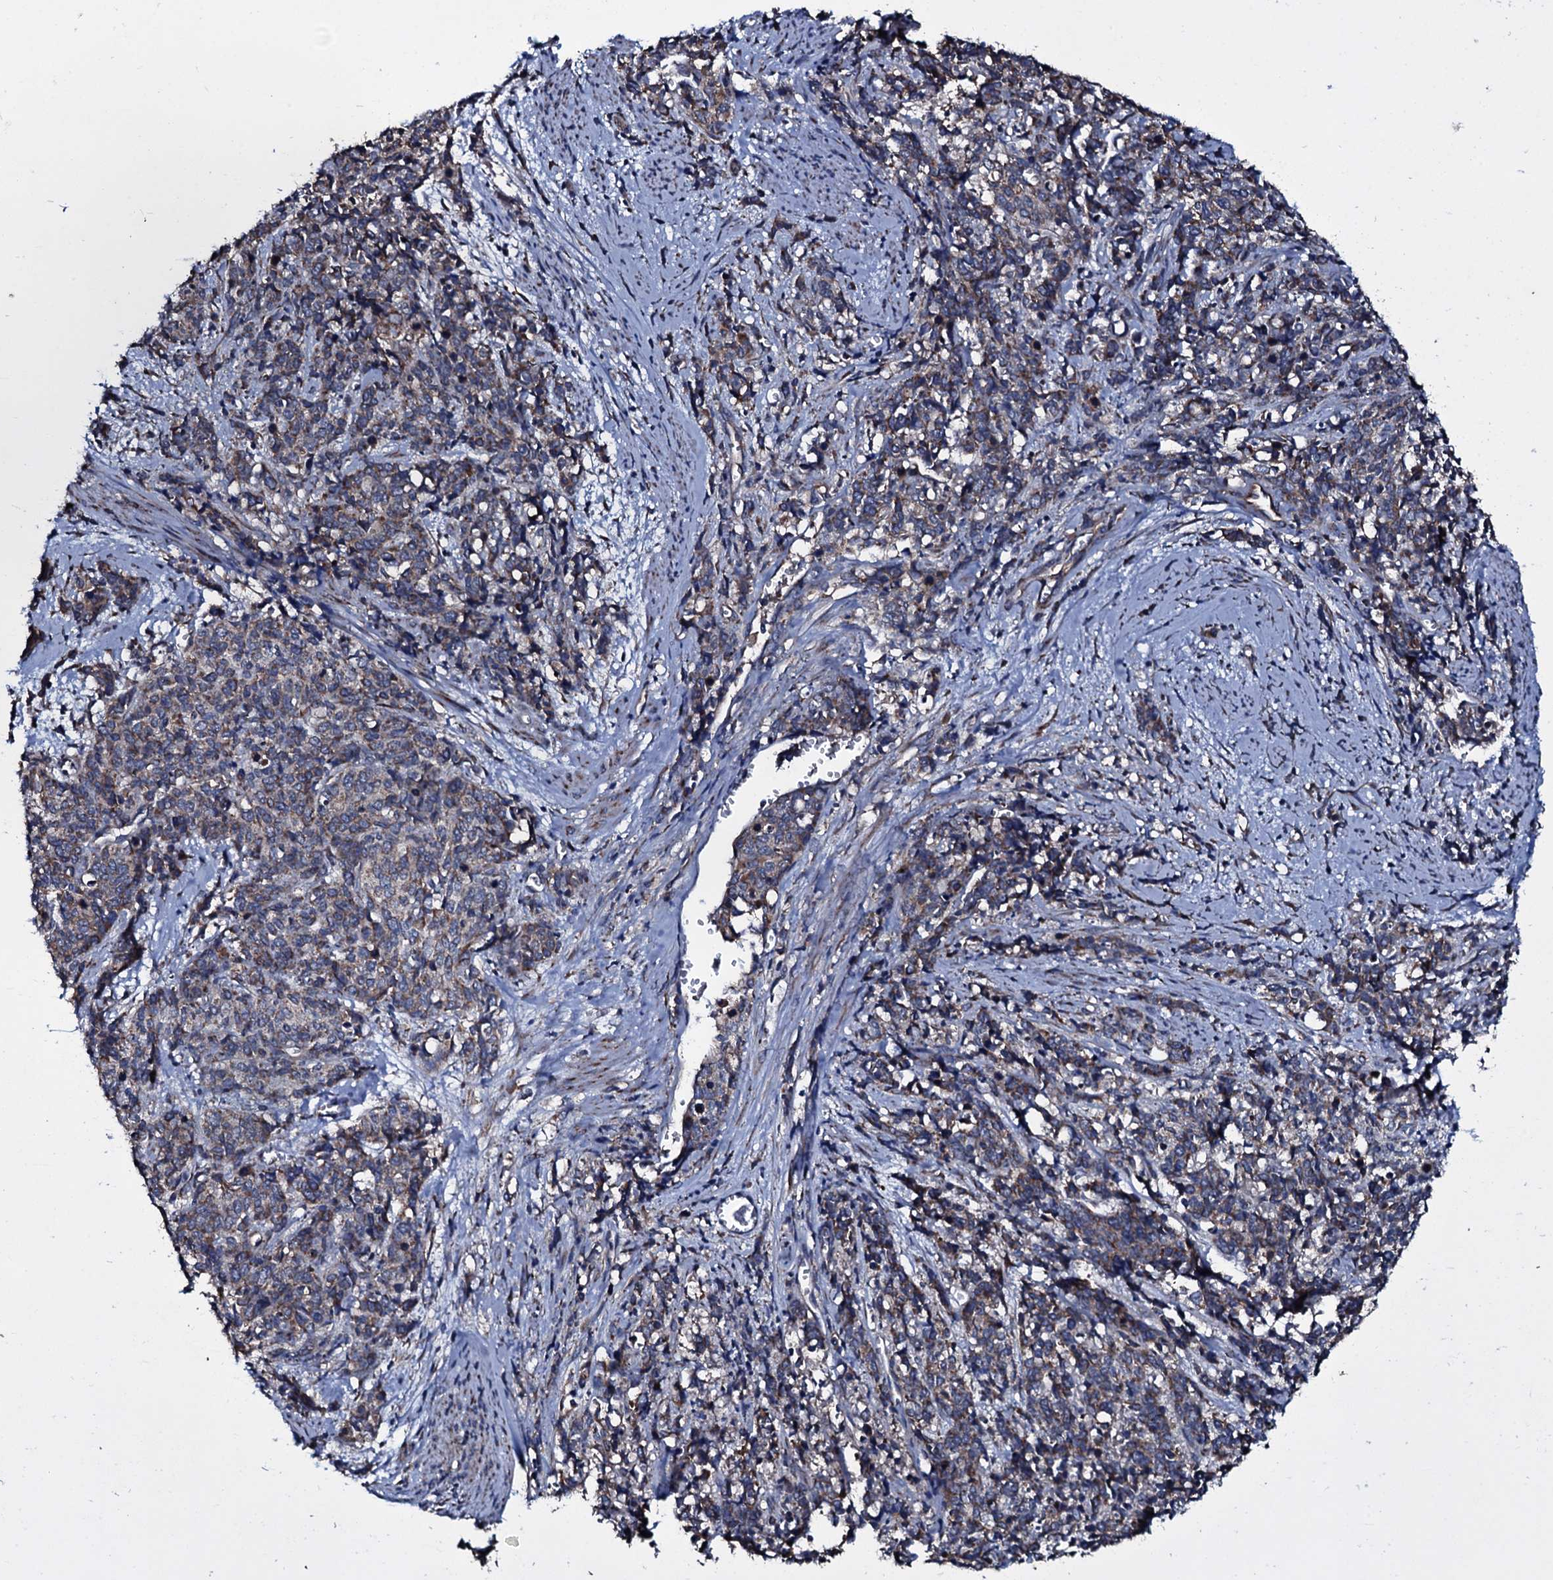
{"staining": {"intensity": "weak", "quantity": "25%-75%", "location": "cytoplasmic/membranous"}, "tissue": "cervical cancer", "cell_type": "Tumor cells", "image_type": "cancer", "snomed": [{"axis": "morphology", "description": "Squamous cell carcinoma, NOS"}, {"axis": "topography", "description": "Cervix"}], "caption": "Weak cytoplasmic/membranous expression is identified in about 25%-75% of tumor cells in cervical squamous cell carcinoma.", "gene": "ACSS3", "patient": {"sex": "female", "age": 60}}